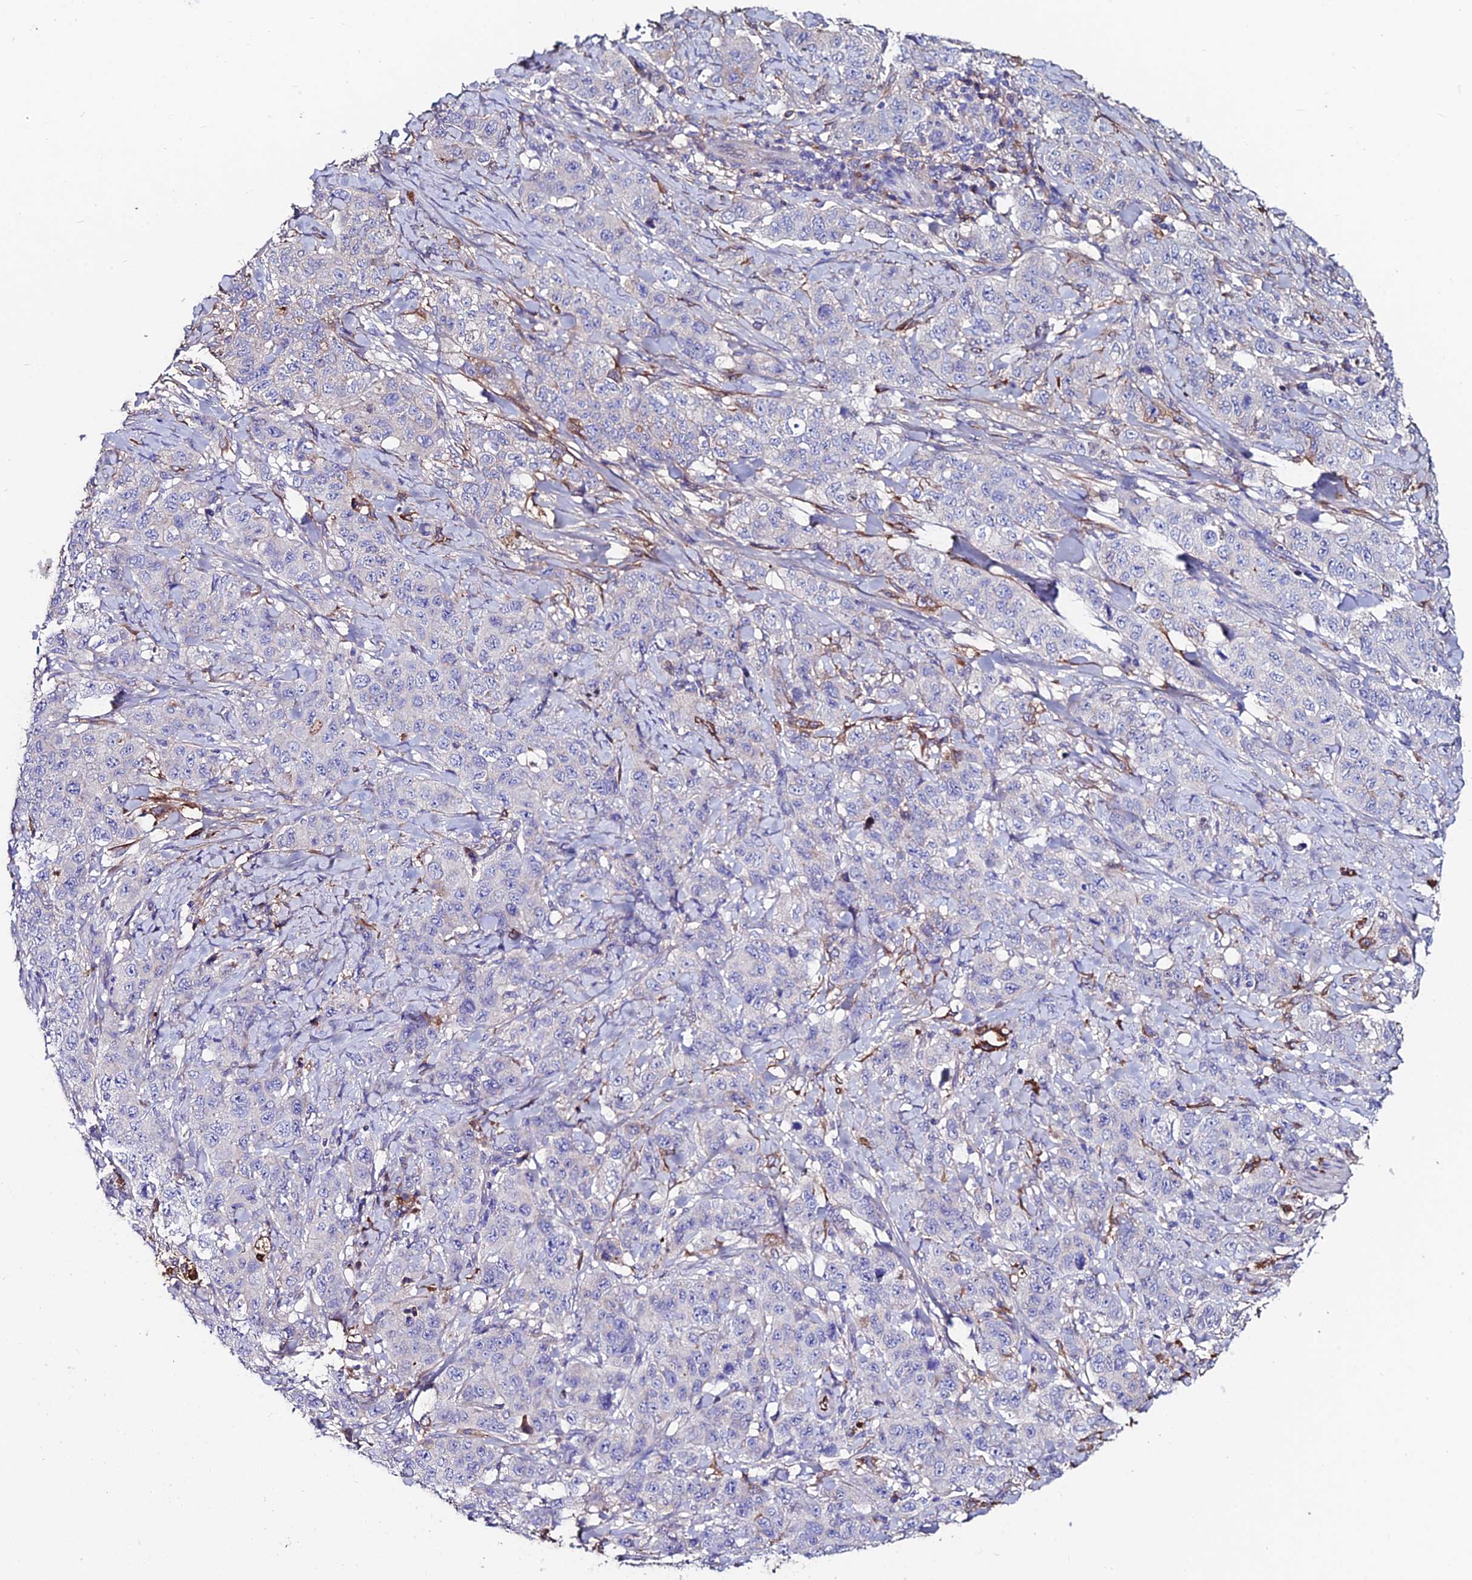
{"staining": {"intensity": "negative", "quantity": "none", "location": "none"}, "tissue": "stomach cancer", "cell_type": "Tumor cells", "image_type": "cancer", "snomed": [{"axis": "morphology", "description": "Adenocarcinoma, NOS"}, {"axis": "topography", "description": "Stomach"}], "caption": "Immunohistochemistry image of neoplastic tissue: human stomach adenocarcinoma stained with DAB (3,3'-diaminobenzidine) exhibits no significant protein positivity in tumor cells. The staining was performed using DAB (3,3'-diaminobenzidine) to visualize the protein expression in brown, while the nuclei were stained in blue with hematoxylin (Magnification: 20x).", "gene": "SLC25A16", "patient": {"sex": "male", "age": 48}}